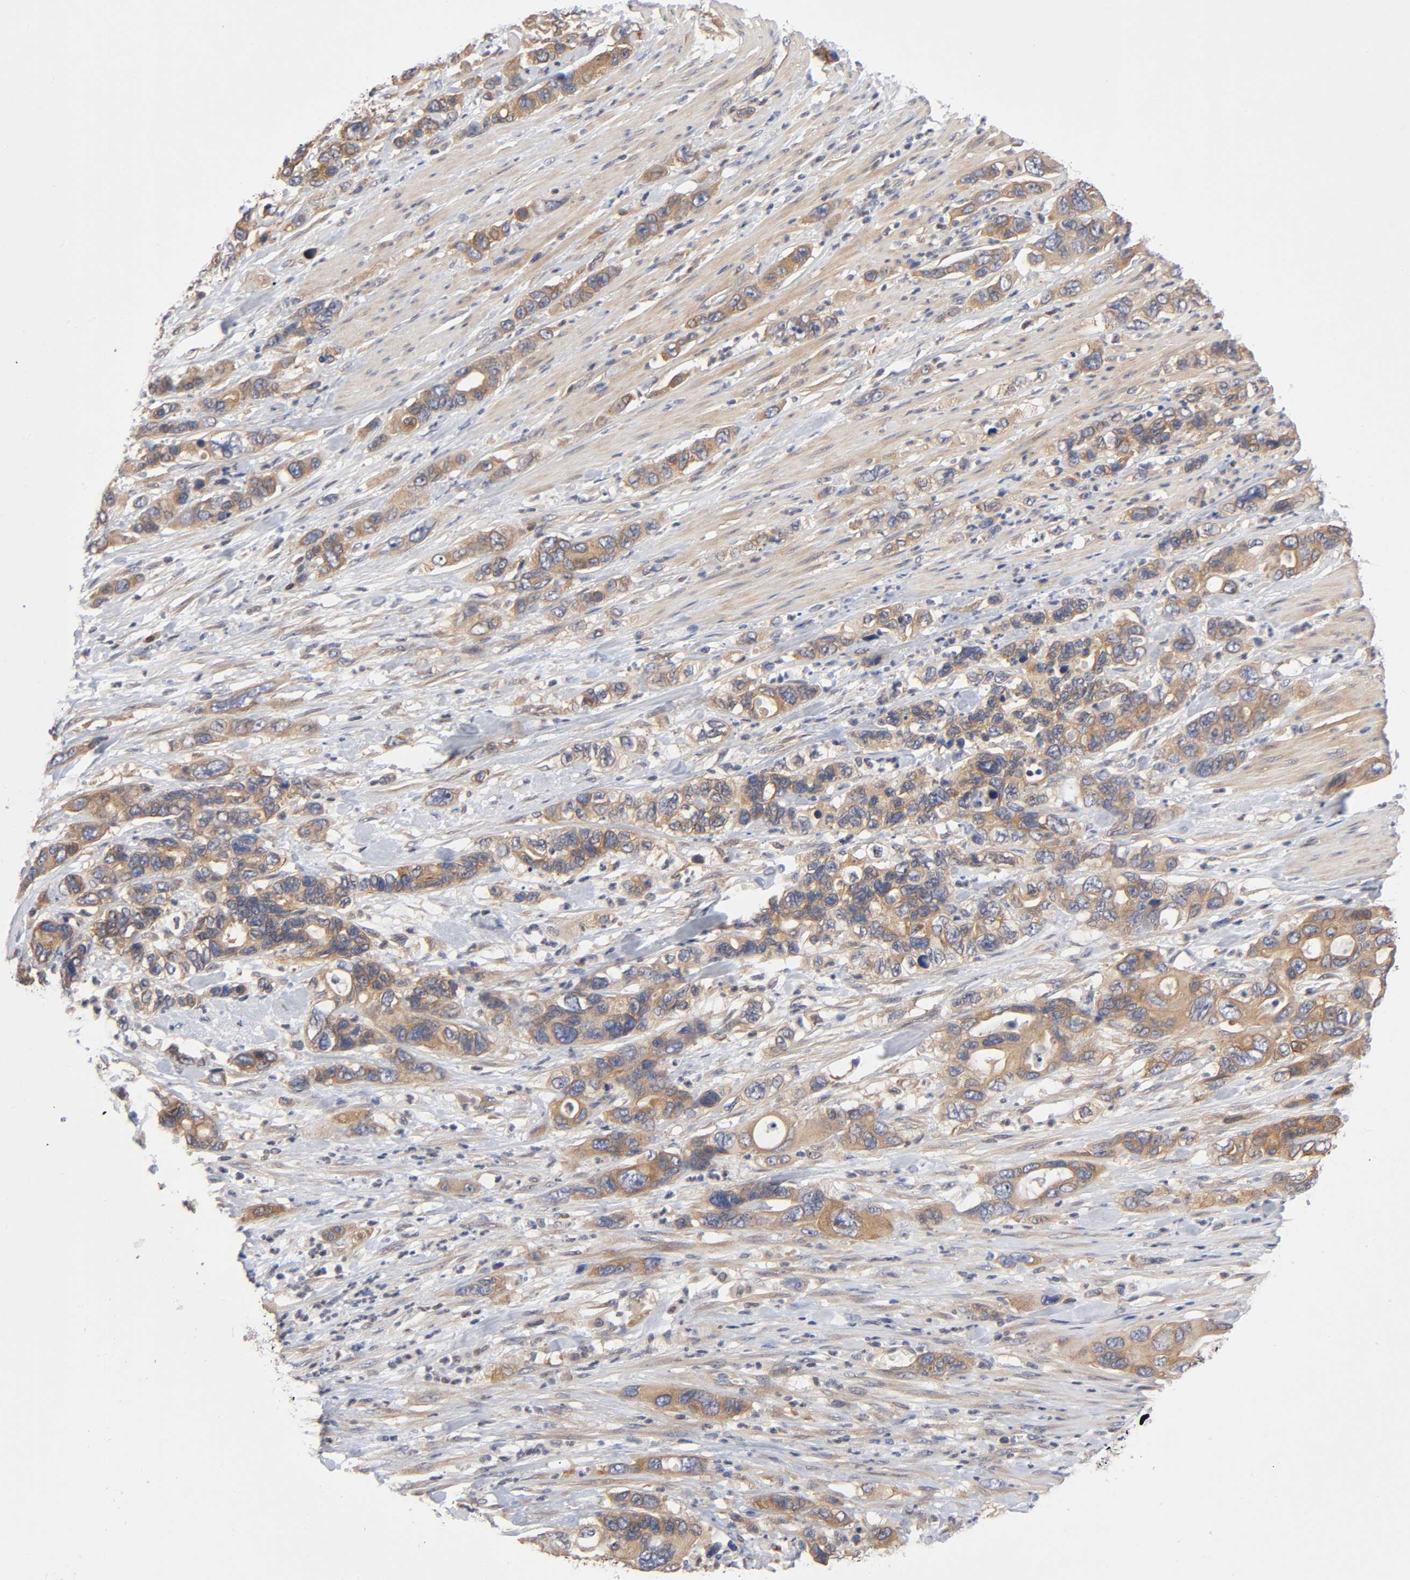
{"staining": {"intensity": "moderate", "quantity": ">75%", "location": "cytoplasmic/membranous"}, "tissue": "pancreatic cancer", "cell_type": "Tumor cells", "image_type": "cancer", "snomed": [{"axis": "morphology", "description": "Adenocarcinoma, NOS"}, {"axis": "topography", "description": "Pancreas"}], "caption": "Brown immunohistochemical staining in human pancreatic cancer (adenocarcinoma) exhibits moderate cytoplasmic/membranous expression in approximately >75% of tumor cells. The protein is stained brown, and the nuclei are stained in blue (DAB (3,3'-diaminobenzidine) IHC with brightfield microscopy, high magnification).", "gene": "STRN3", "patient": {"sex": "female", "age": 71}}